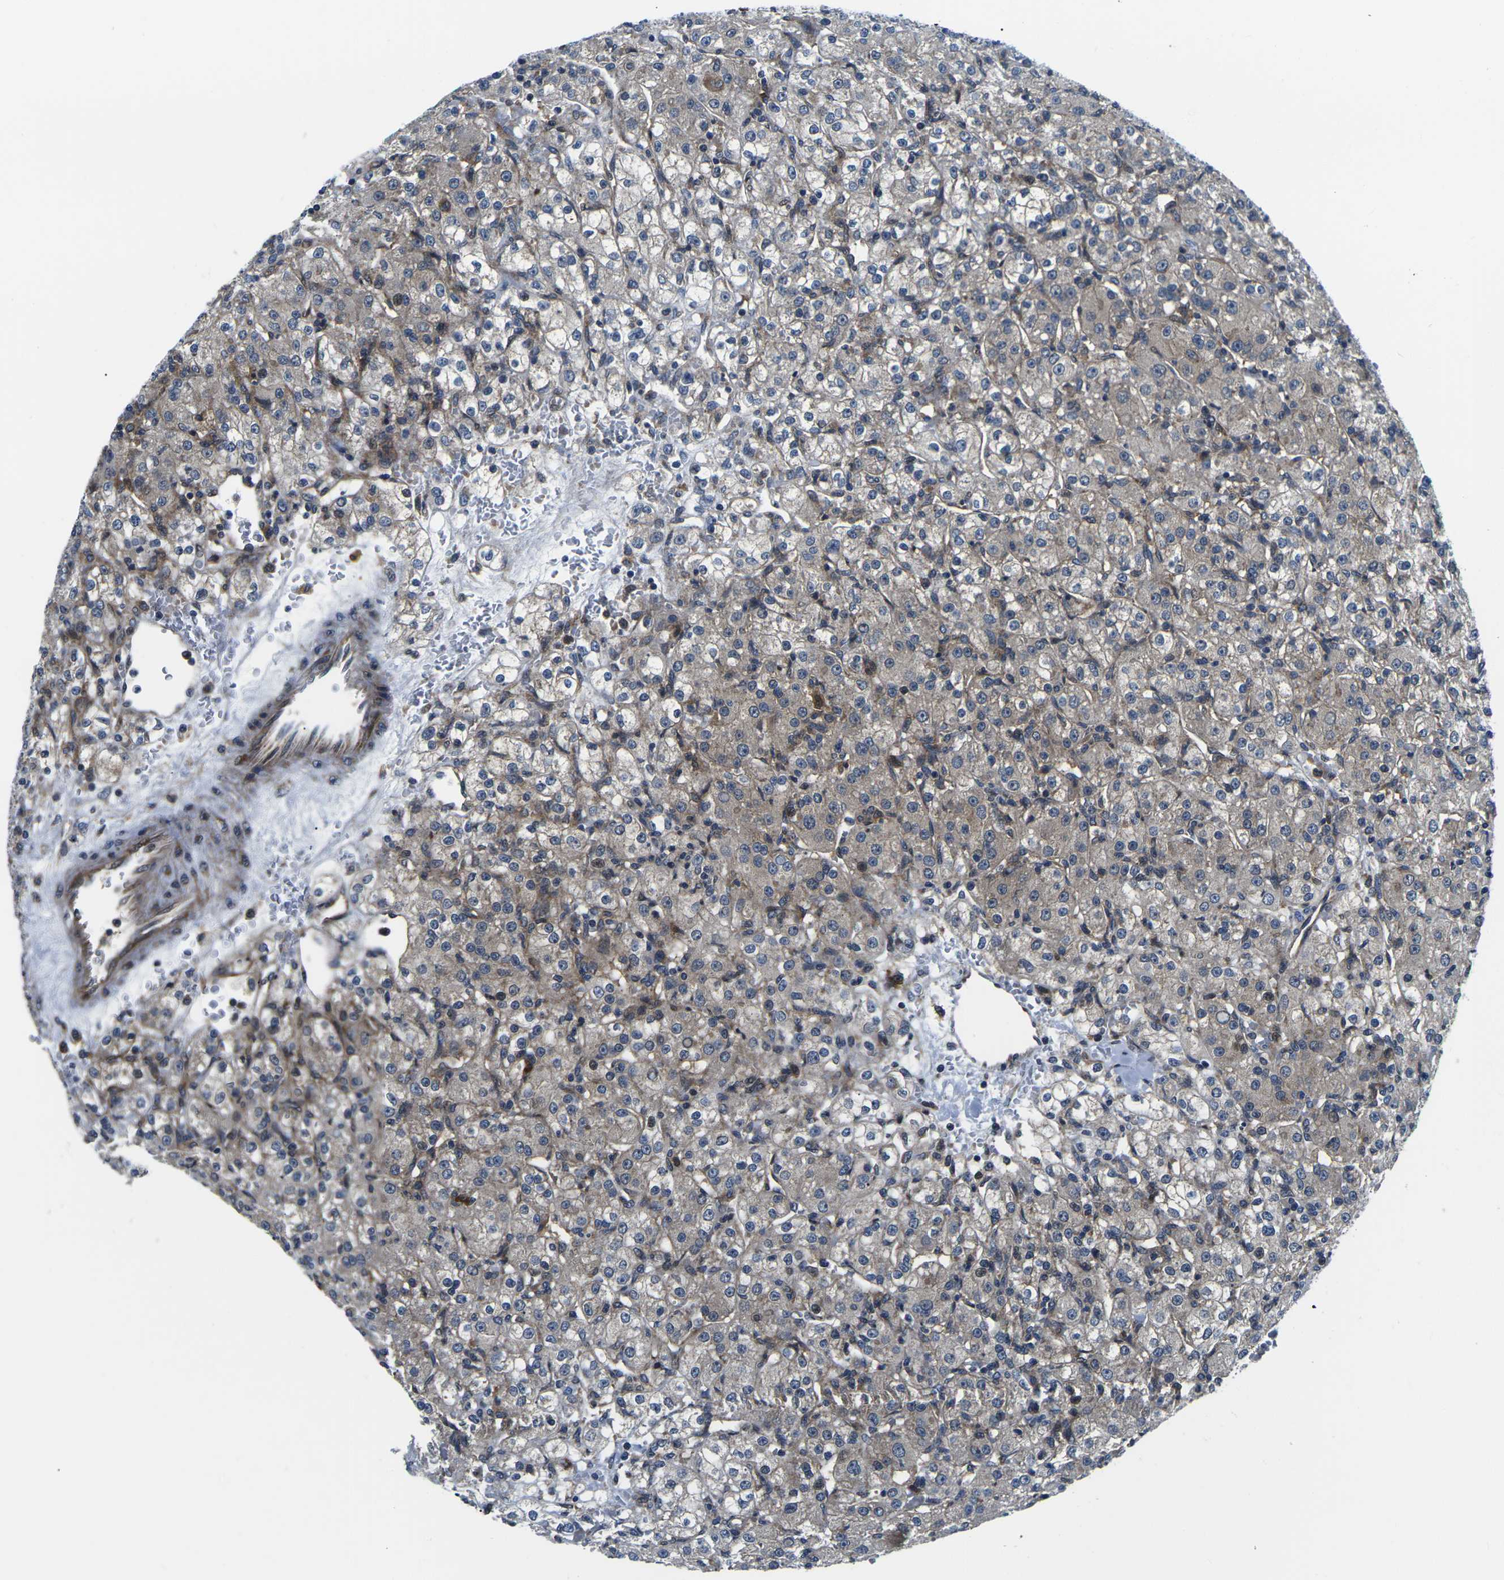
{"staining": {"intensity": "moderate", "quantity": "25%-75%", "location": "cytoplasmic/membranous"}, "tissue": "renal cancer", "cell_type": "Tumor cells", "image_type": "cancer", "snomed": [{"axis": "morphology", "description": "Normal tissue, NOS"}, {"axis": "morphology", "description": "Adenocarcinoma, NOS"}, {"axis": "topography", "description": "Kidney"}], "caption": "Immunohistochemical staining of renal cancer displays moderate cytoplasmic/membranous protein staining in about 25%-75% of tumor cells.", "gene": "EIF4E", "patient": {"sex": "male", "age": 61}}